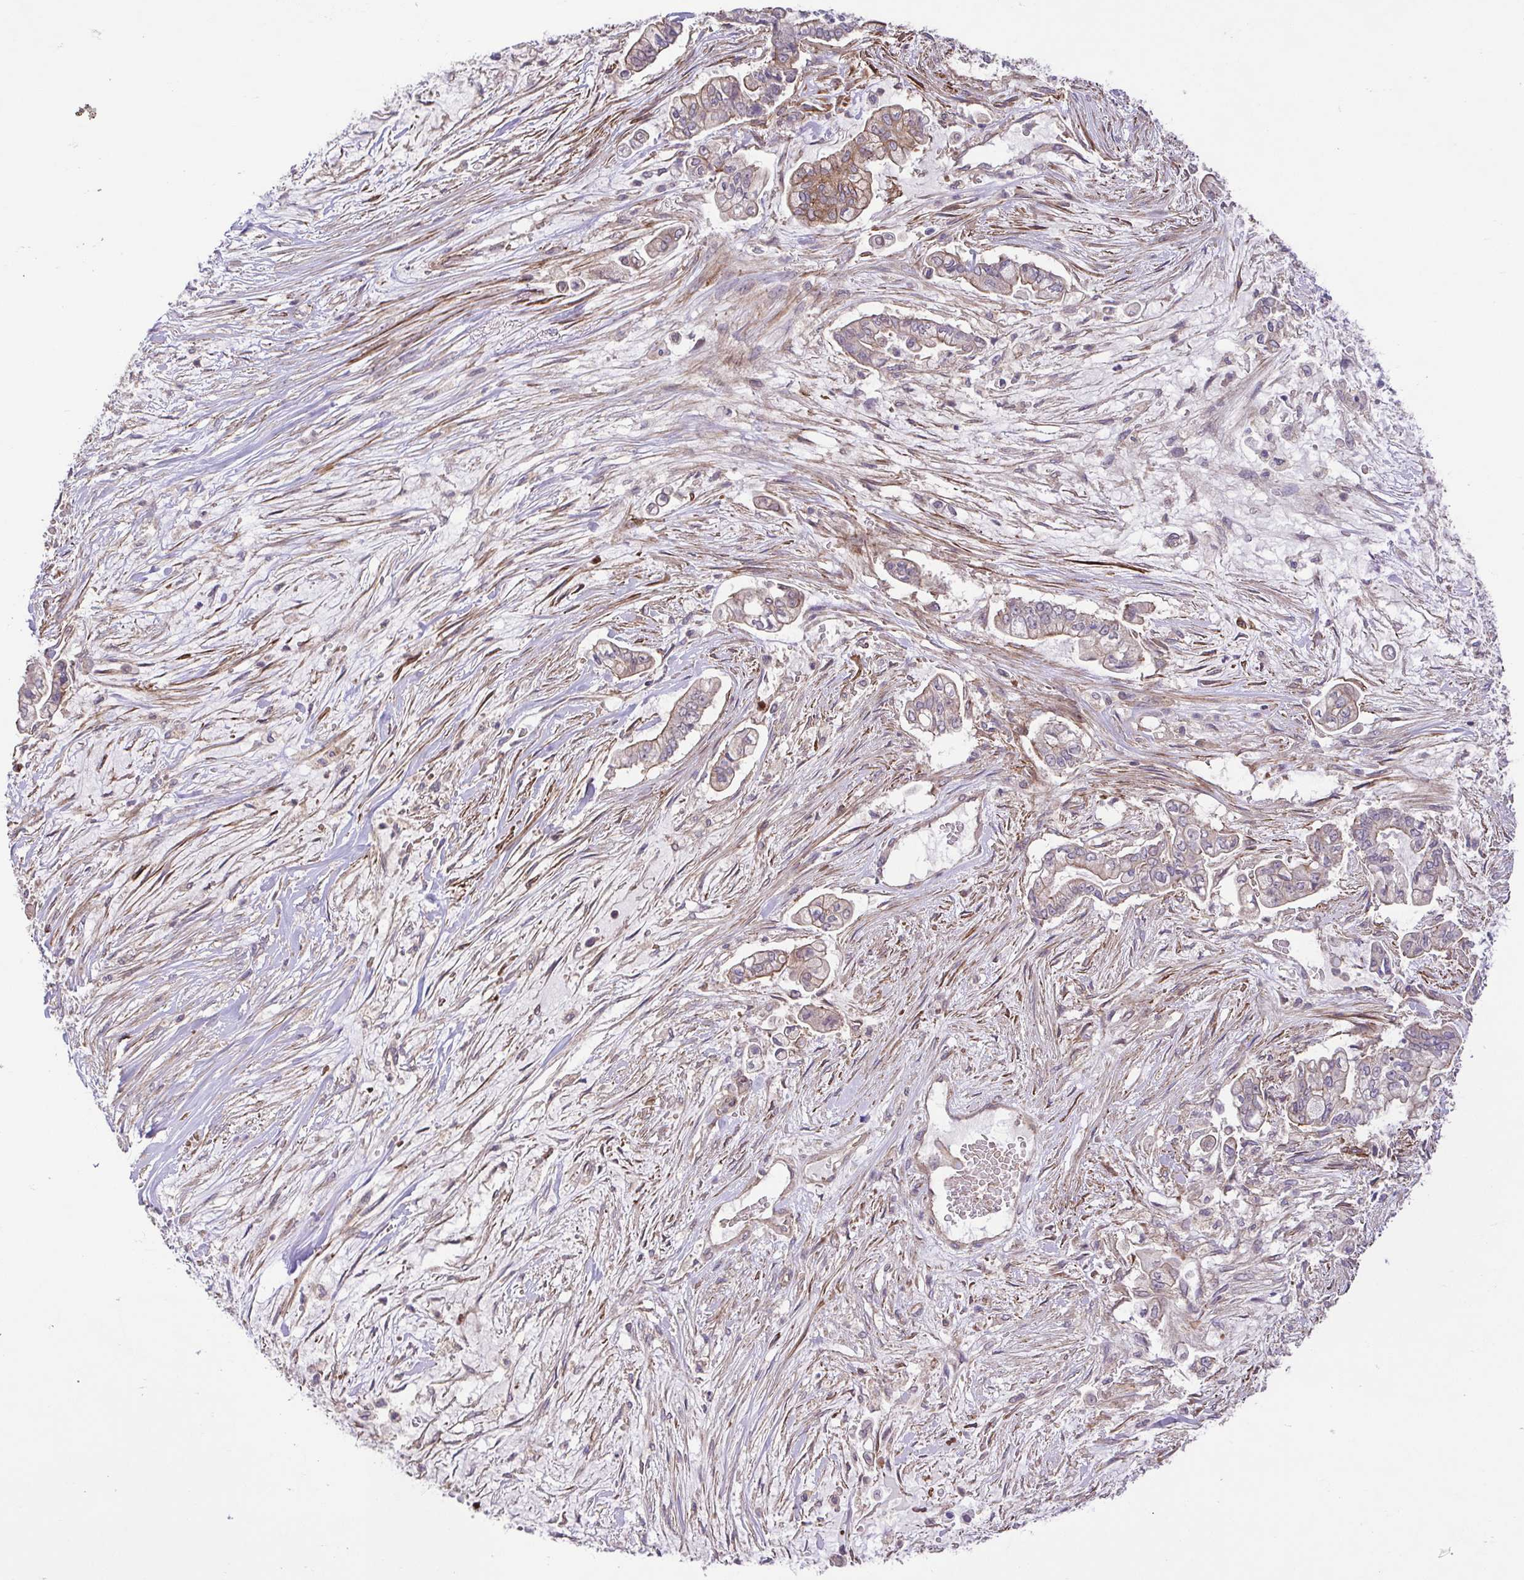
{"staining": {"intensity": "weak", "quantity": "<25%", "location": "cytoplasmic/membranous"}, "tissue": "pancreatic cancer", "cell_type": "Tumor cells", "image_type": "cancer", "snomed": [{"axis": "morphology", "description": "Adenocarcinoma, NOS"}, {"axis": "topography", "description": "Pancreas"}], "caption": "Immunohistochemistry micrograph of neoplastic tissue: pancreatic adenocarcinoma stained with DAB (3,3'-diaminobenzidine) reveals no significant protein expression in tumor cells.", "gene": "IDE", "patient": {"sex": "female", "age": 69}}